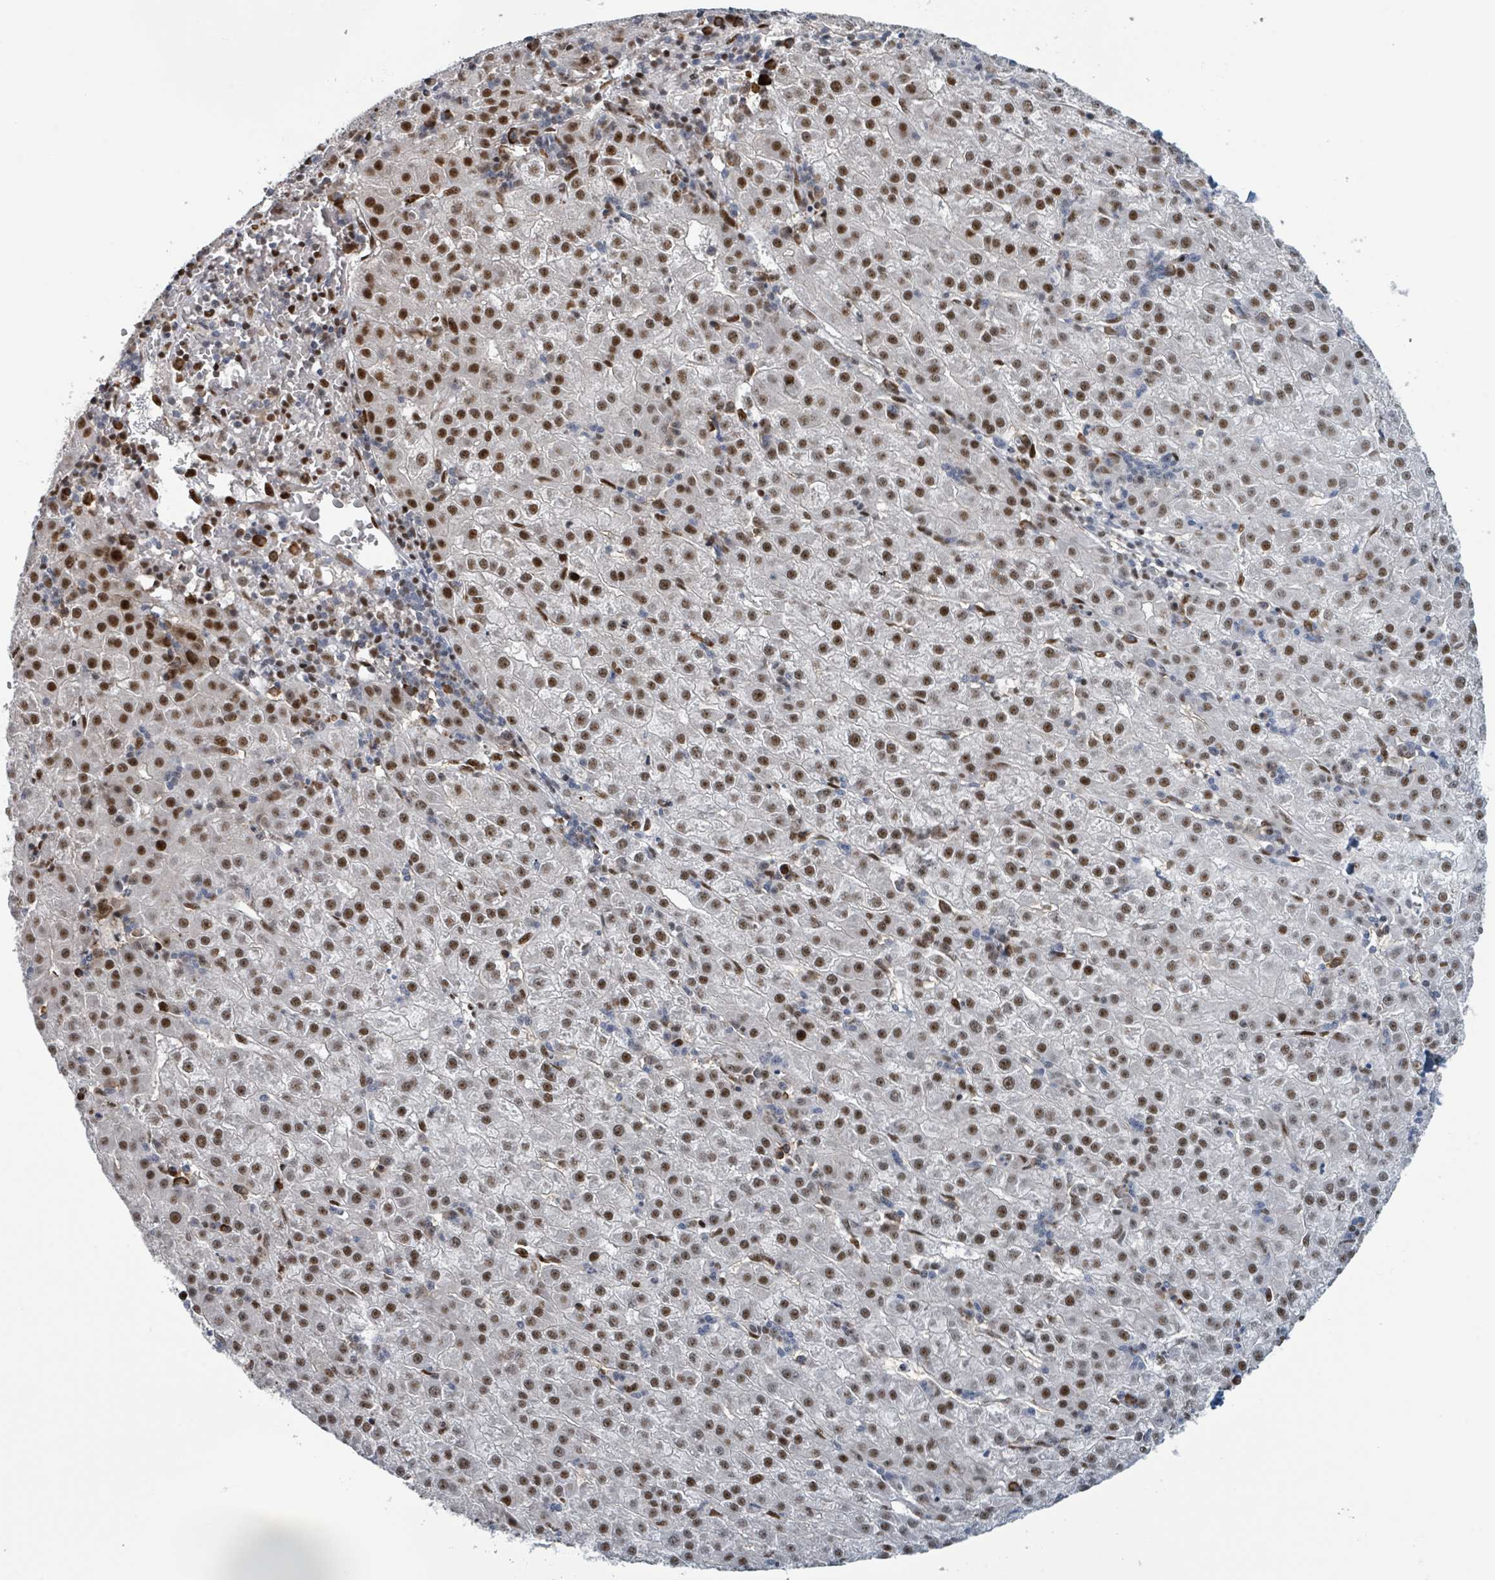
{"staining": {"intensity": "moderate", "quantity": ">75%", "location": "nuclear"}, "tissue": "liver cancer", "cell_type": "Tumor cells", "image_type": "cancer", "snomed": [{"axis": "morphology", "description": "Carcinoma, Hepatocellular, NOS"}, {"axis": "topography", "description": "Liver"}], "caption": "An image showing moderate nuclear staining in about >75% of tumor cells in hepatocellular carcinoma (liver), as visualized by brown immunohistochemical staining.", "gene": "KLF3", "patient": {"sex": "male", "age": 76}}